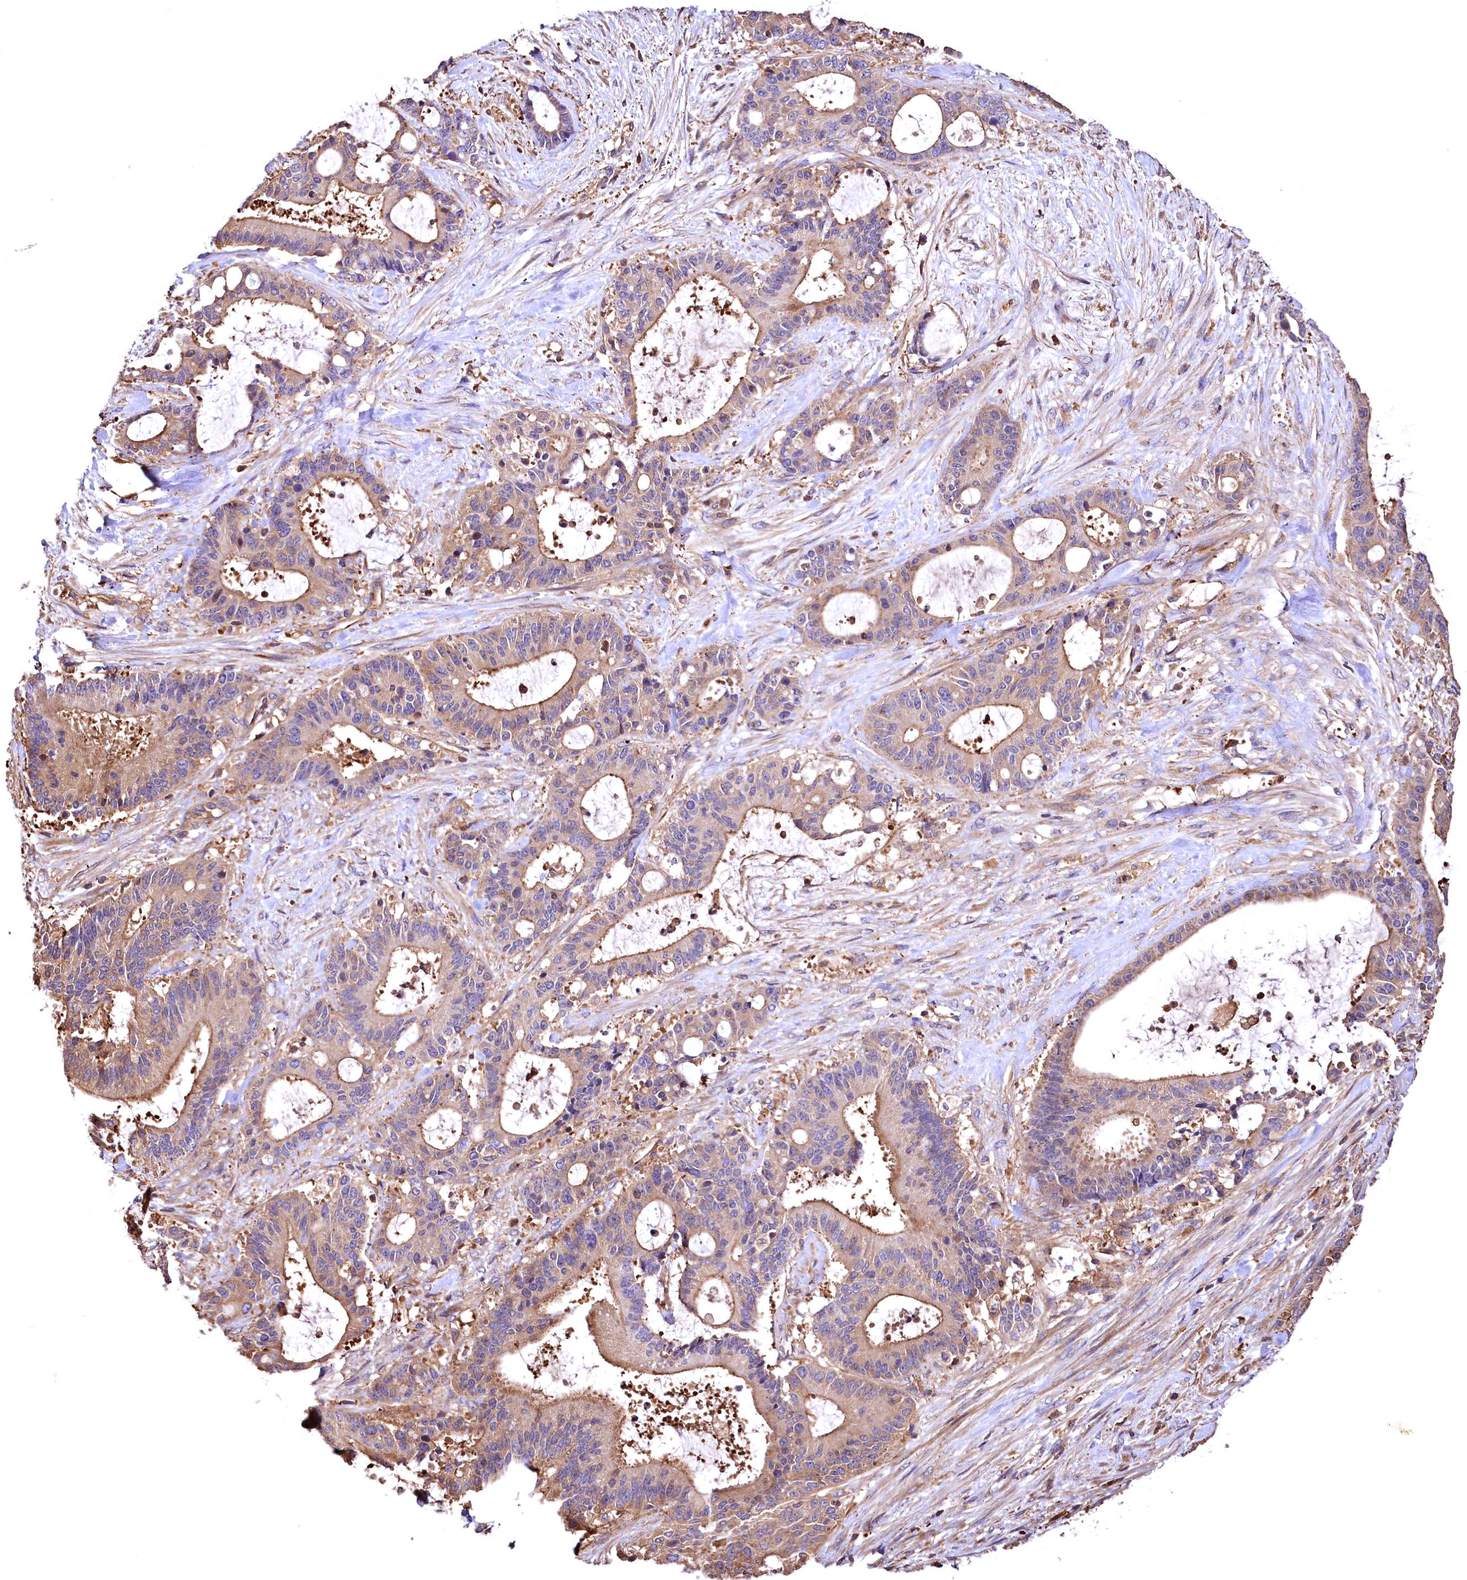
{"staining": {"intensity": "moderate", "quantity": "25%-75%", "location": "cytoplasmic/membranous"}, "tissue": "liver cancer", "cell_type": "Tumor cells", "image_type": "cancer", "snomed": [{"axis": "morphology", "description": "Normal tissue, NOS"}, {"axis": "morphology", "description": "Cholangiocarcinoma"}, {"axis": "topography", "description": "Liver"}, {"axis": "topography", "description": "Peripheral nerve tissue"}], "caption": "An immunohistochemistry (IHC) image of neoplastic tissue is shown. Protein staining in brown highlights moderate cytoplasmic/membranous positivity in cholangiocarcinoma (liver) within tumor cells.", "gene": "RARS2", "patient": {"sex": "female", "age": 73}}